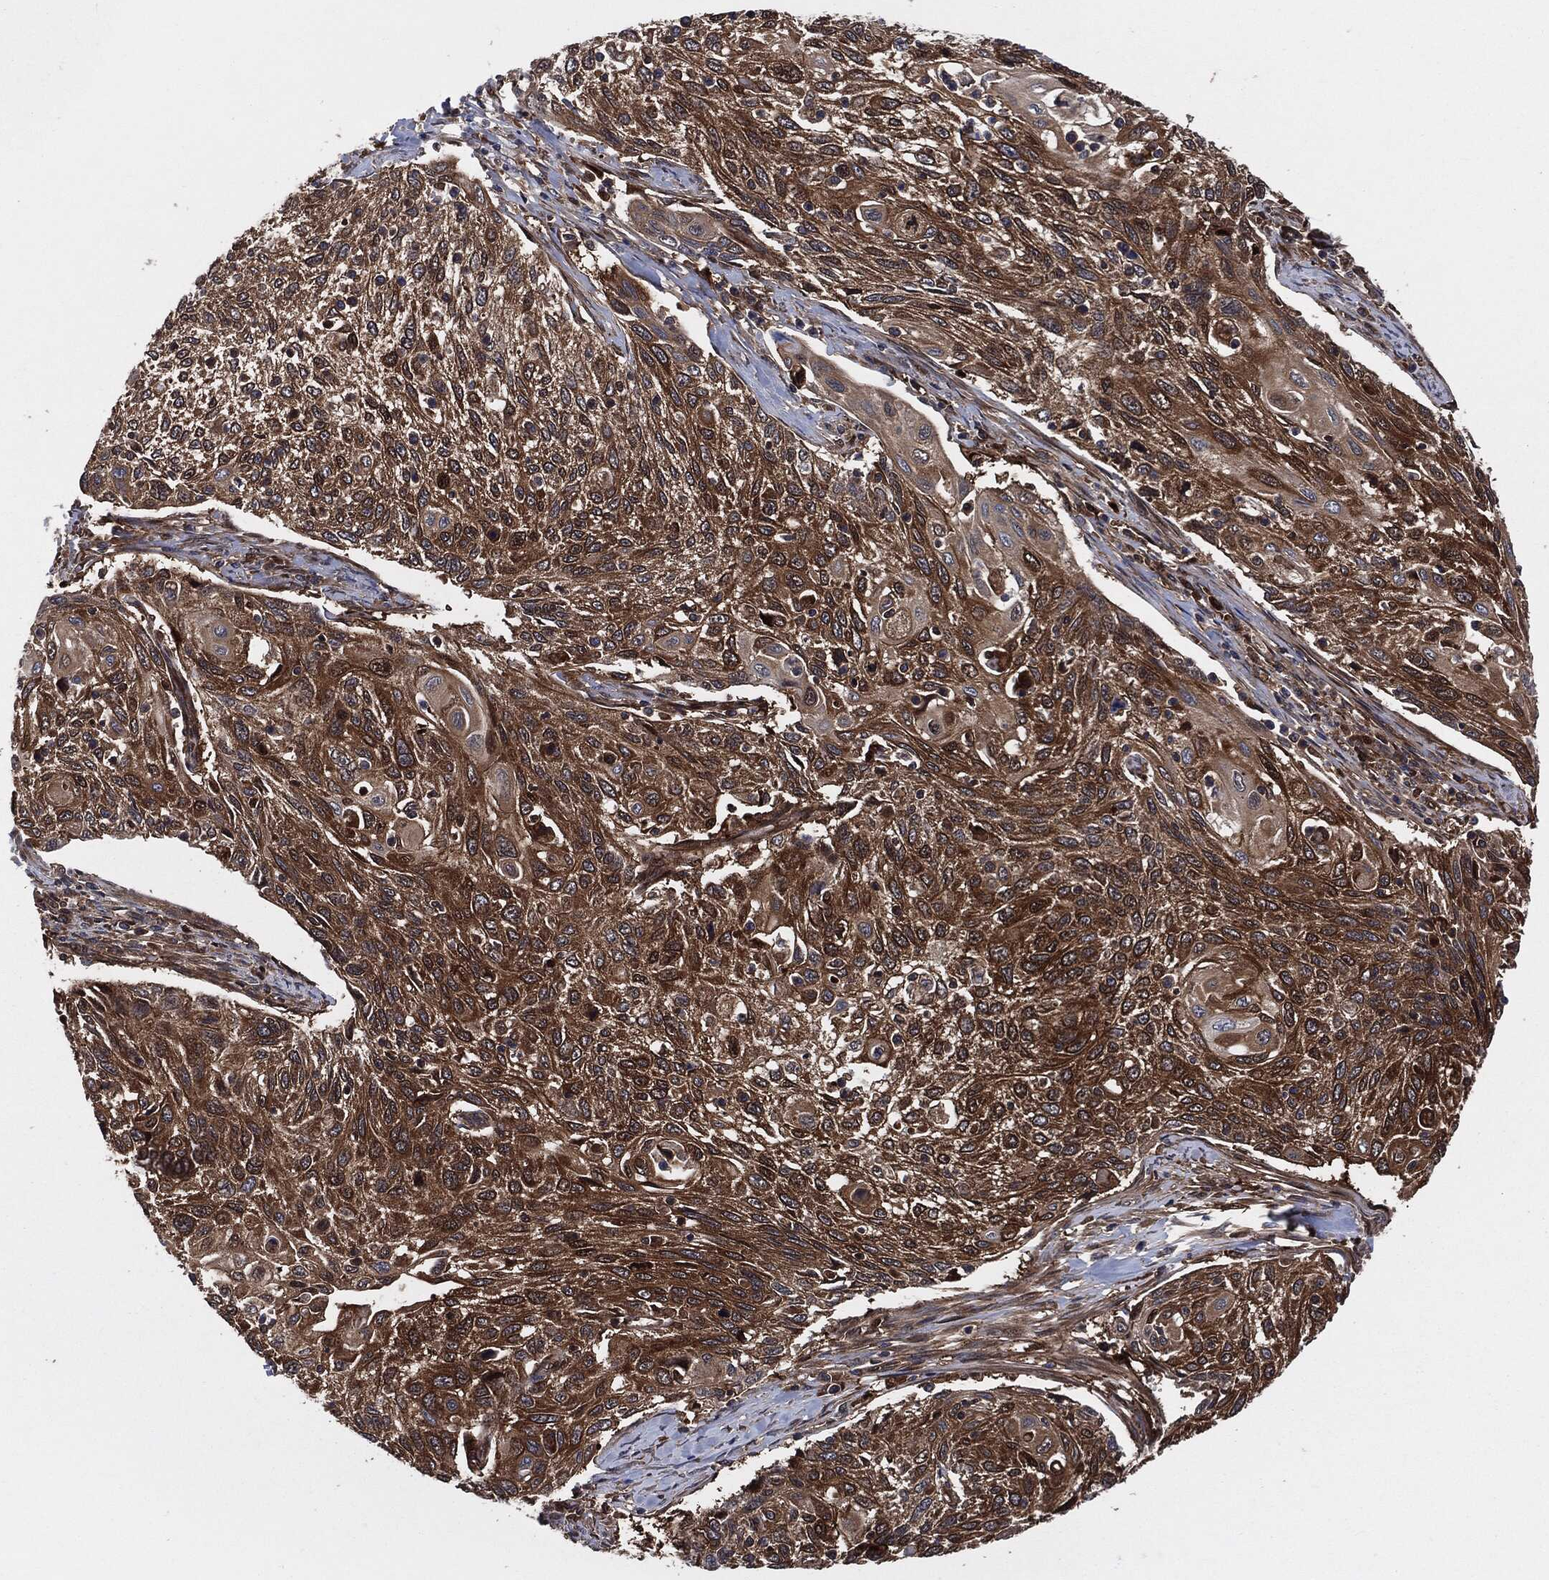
{"staining": {"intensity": "strong", "quantity": ">75%", "location": "cytoplasmic/membranous"}, "tissue": "cervical cancer", "cell_type": "Tumor cells", "image_type": "cancer", "snomed": [{"axis": "morphology", "description": "Squamous cell carcinoma, NOS"}, {"axis": "topography", "description": "Cervix"}], "caption": "A high amount of strong cytoplasmic/membranous staining is identified in approximately >75% of tumor cells in cervical squamous cell carcinoma tissue. Ihc stains the protein in brown and the nuclei are stained blue.", "gene": "XPNPEP1", "patient": {"sex": "female", "age": 70}}